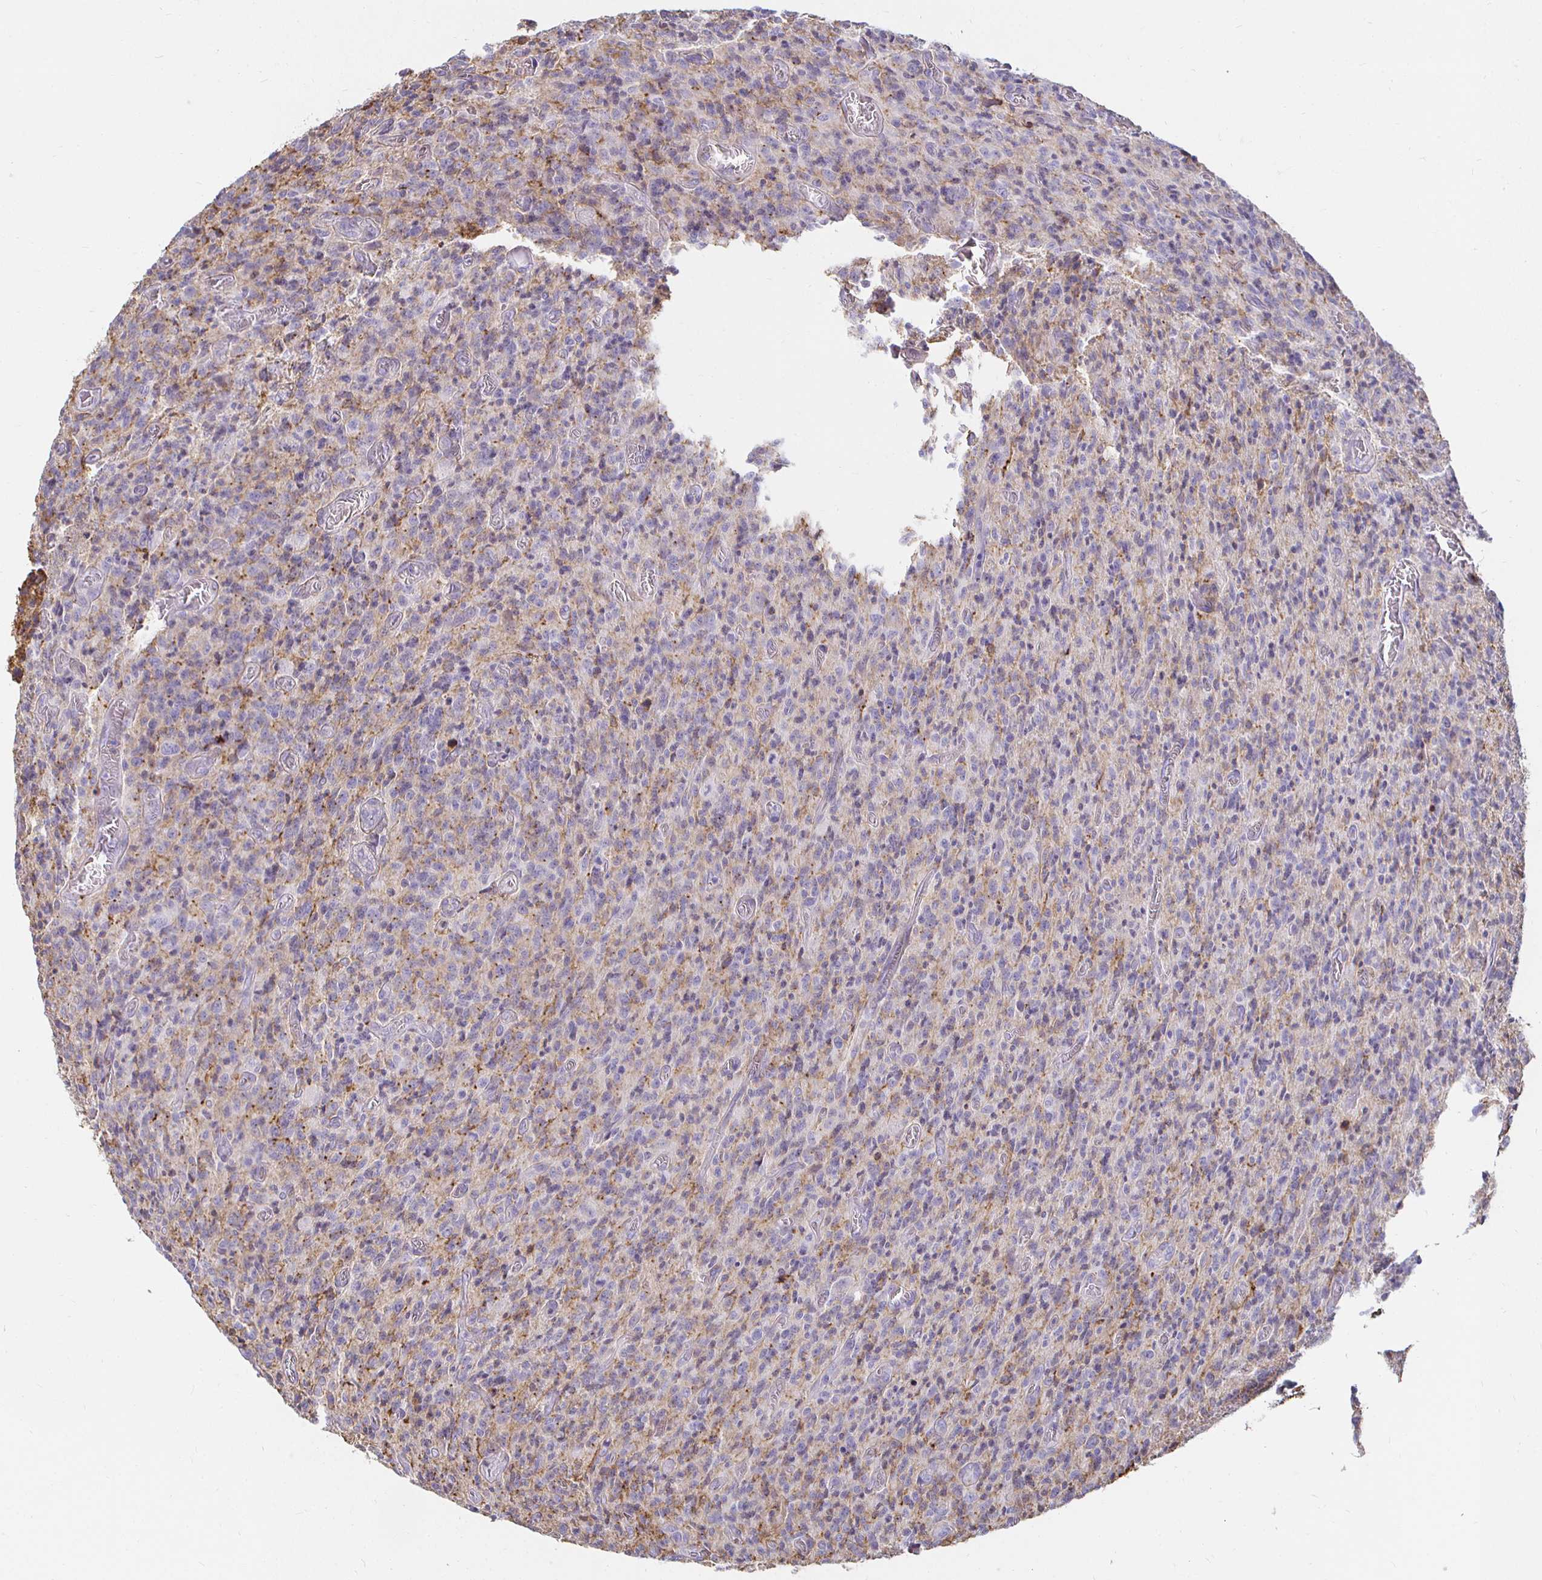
{"staining": {"intensity": "weak", "quantity": "<25%", "location": "cytoplasmic/membranous"}, "tissue": "glioma", "cell_type": "Tumor cells", "image_type": "cancer", "snomed": [{"axis": "morphology", "description": "Glioma, malignant, High grade"}, {"axis": "topography", "description": "Brain"}], "caption": "A high-resolution histopathology image shows IHC staining of malignant glioma (high-grade), which displays no significant expression in tumor cells.", "gene": "TAS1R3", "patient": {"sex": "male", "age": 76}}